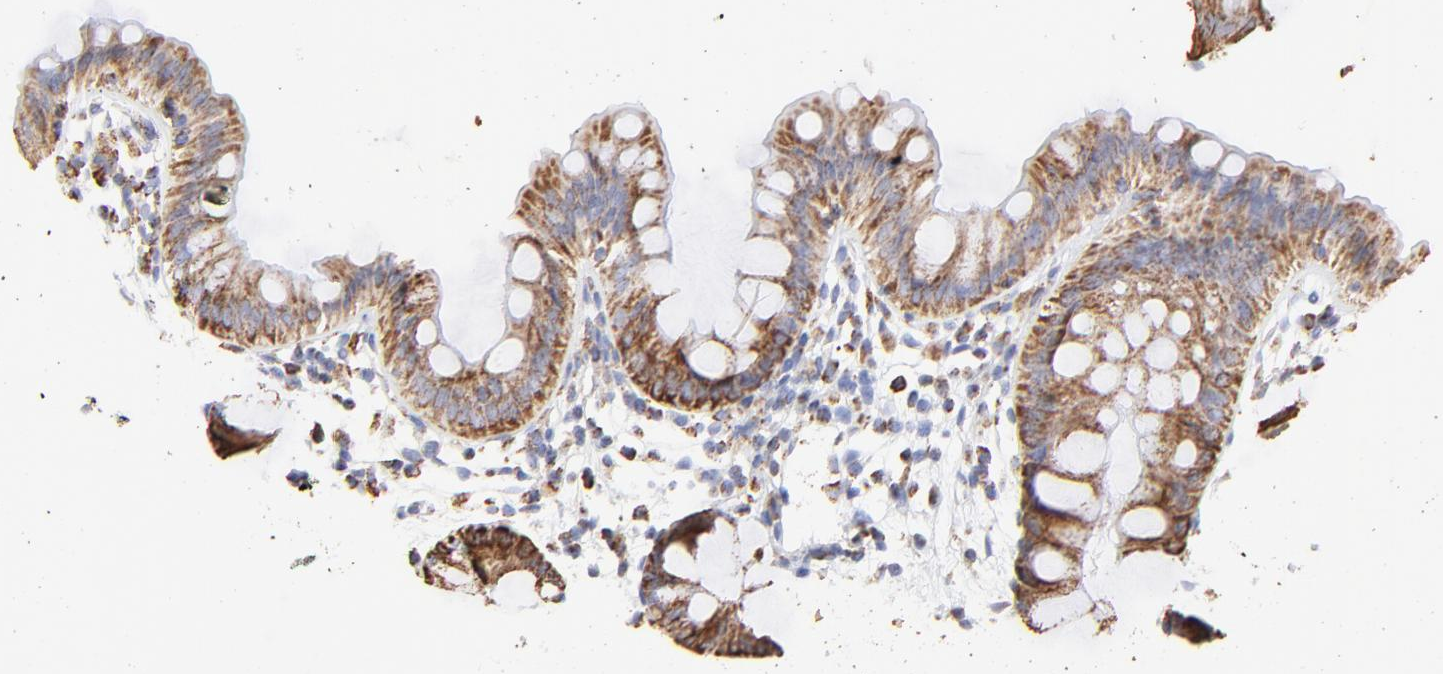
{"staining": {"intensity": "strong", "quantity": ">75%", "location": "cytoplasmic/membranous"}, "tissue": "colon", "cell_type": "Glandular cells", "image_type": "normal", "snomed": [{"axis": "morphology", "description": "Normal tissue, NOS"}, {"axis": "topography", "description": "Smooth muscle"}, {"axis": "topography", "description": "Colon"}], "caption": "Protein analysis of unremarkable colon exhibits strong cytoplasmic/membranous positivity in about >75% of glandular cells. (DAB = brown stain, brightfield microscopy at high magnification).", "gene": "COX4I1", "patient": {"sex": "male", "age": 67}}